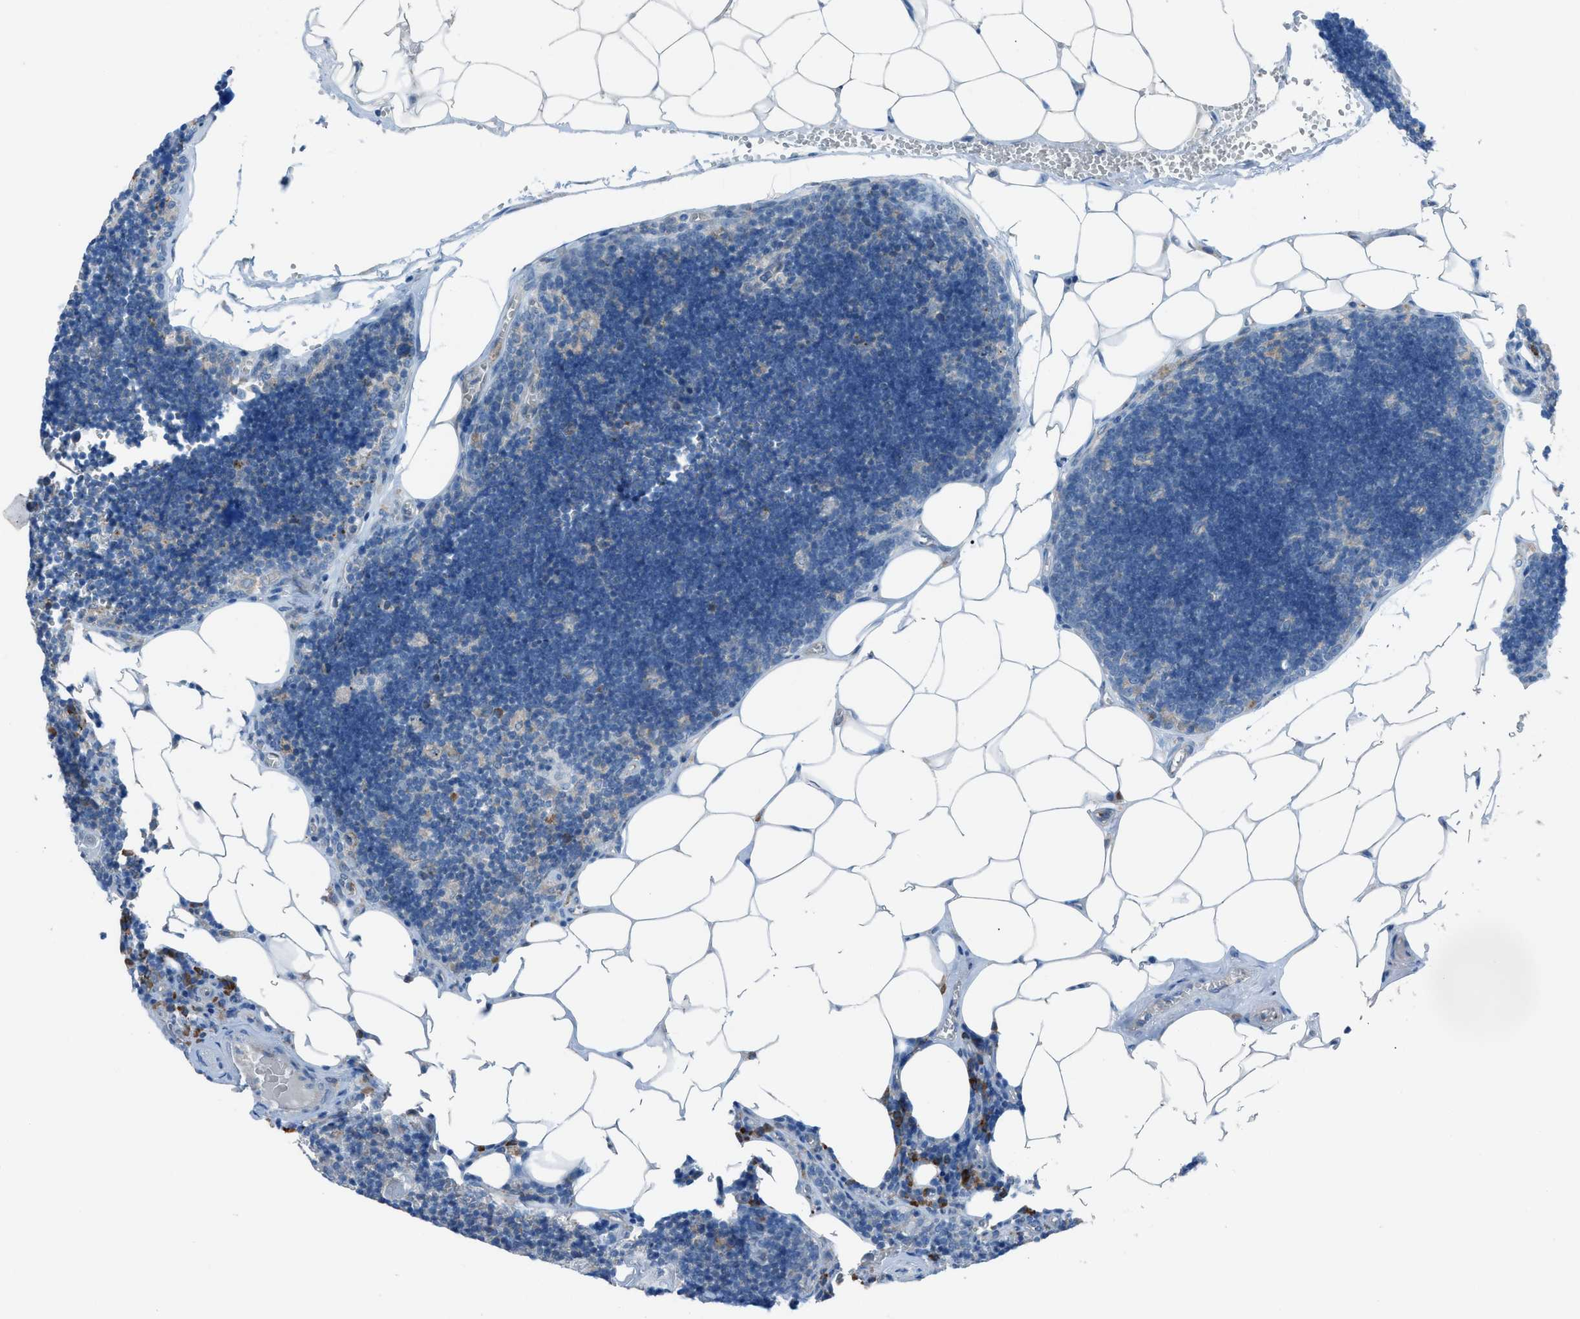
{"staining": {"intensity": "negative", "quantity": "none", "location": "none"}, "tissue": "lymph node", "cell_type": "Germinal center cells", "image_type": "normal", "snomed": [{"axis": "morphology", "description": "Normal tissue, NOS"}, {"axis": "topography", "description": "Lymph node"}], "caption": "Immunohistochemistry (IHC) micrograph of normal lymph node stained for a protein (brown), which exhibits no positivity in germinal center cells.", "gene": "HEG1", "patient": {"sex": "male", "age": 33}}